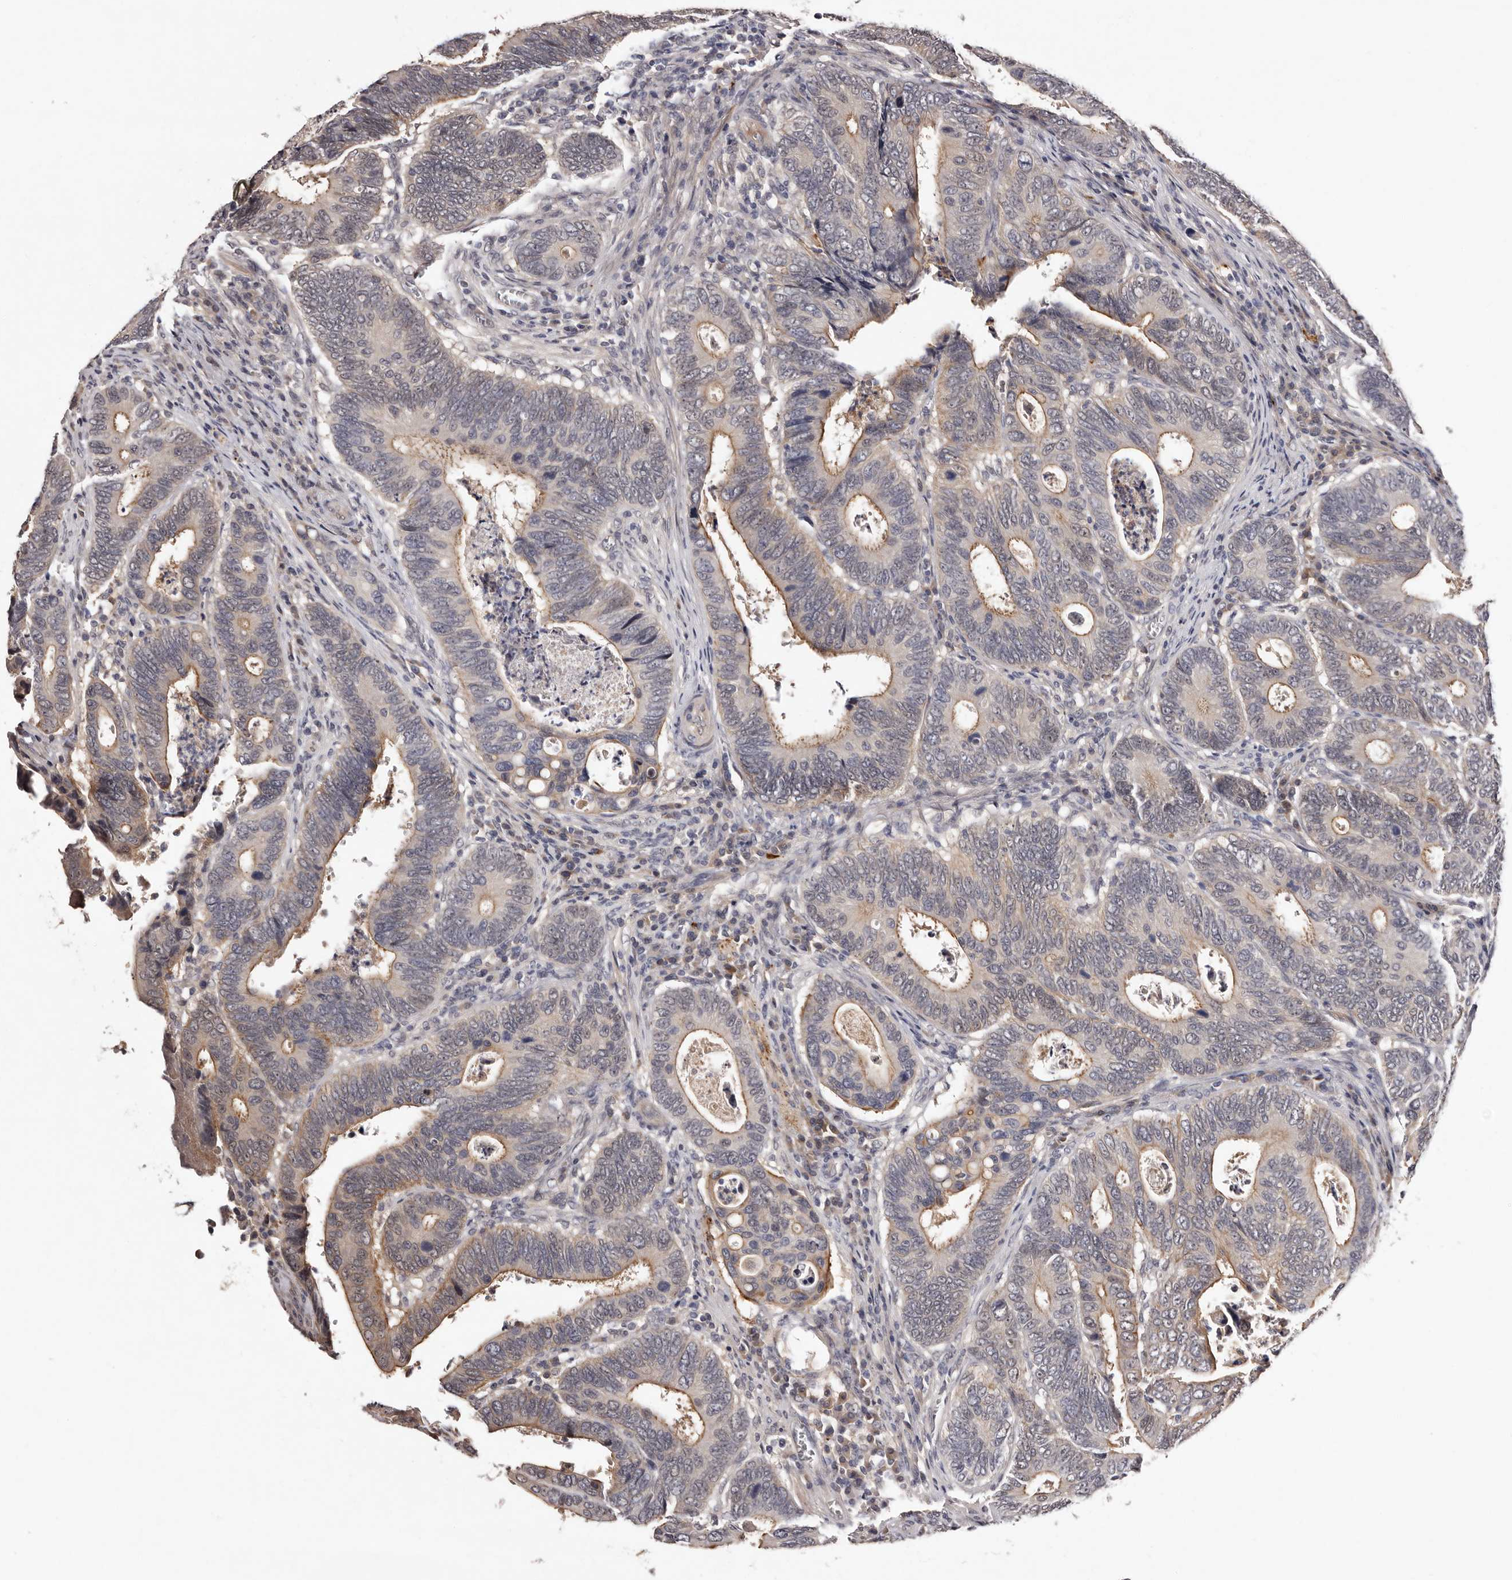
{"staining": {"intensity": "moderate", "quantity": "<25%", "location": "cytoplasmic/membranous"}, "tissue": "colorectal cancer", "cell_type": "Tumor cells", "image_type": "cancer", "snomed": [{"axis": "morphology", "description": "Adenocarcinoma, NOS"}, {"axis": "topography", "description": "Colon"}], "caption": "Immunohistochemical staining of human colorectal cancer (adenocarcinoma) demonstrates moderate cytoplasmic/membranous protein staining in approximately <25% of tumor cells.", "gene": "LANCL2", "patient": {"sex": "male", "age": 72}}